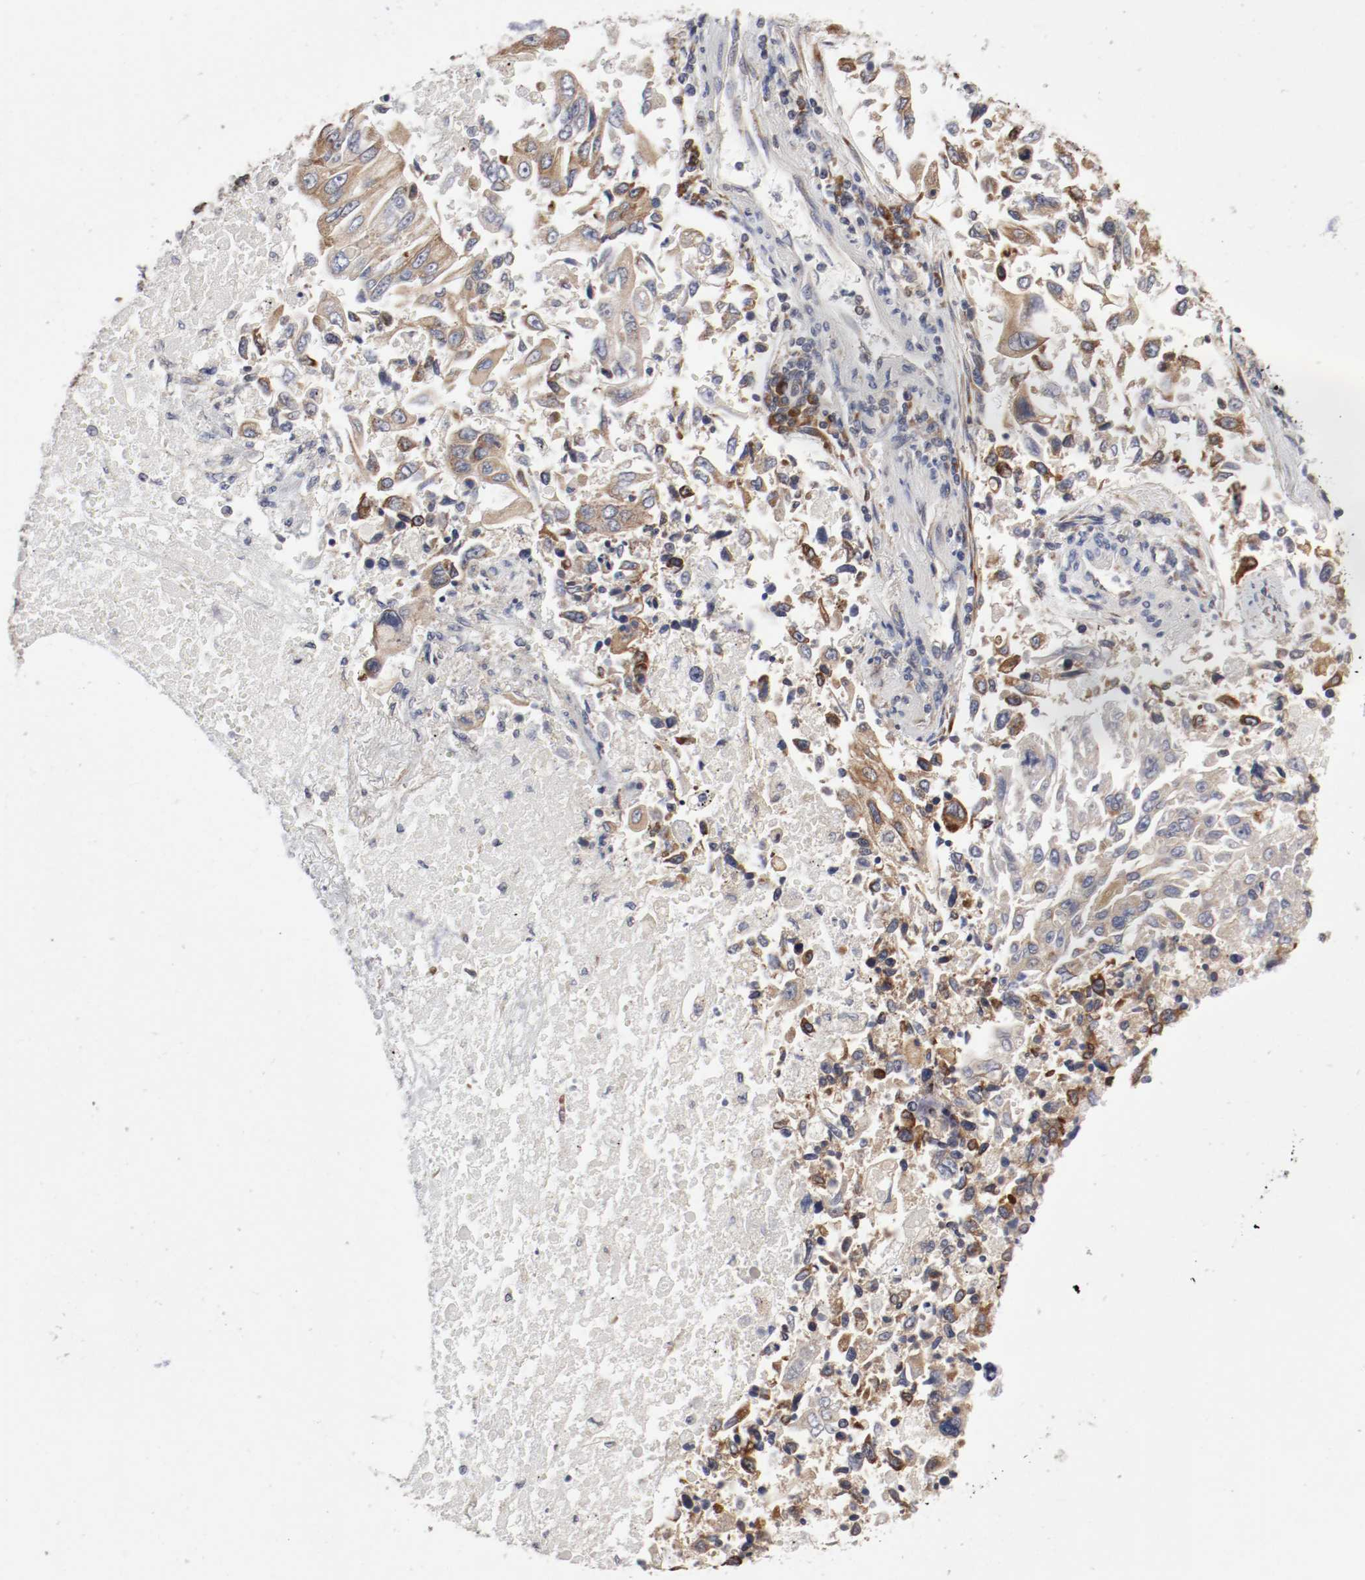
{"staining": {"intensity": "moderate", "quantity": ">75%", "location": "cytoplasmic/membranous"}, "tissue": "lung cancer", "cell_type": "Tumor cells", "image_type": "cancer", "snomed": [{"axis": "morphology", "description": "Adenocarcinoma, NOS"}, {"axis": "topography", "description": "Lung"}], "caption": "Protein staining of lung adenocarcinoma tissue exhibits moderate cytoplasmic/membranous staining in about >75% of tumor cells.", "gene": "FKBP3", "patient": {"sex": "male", "age": 84}}